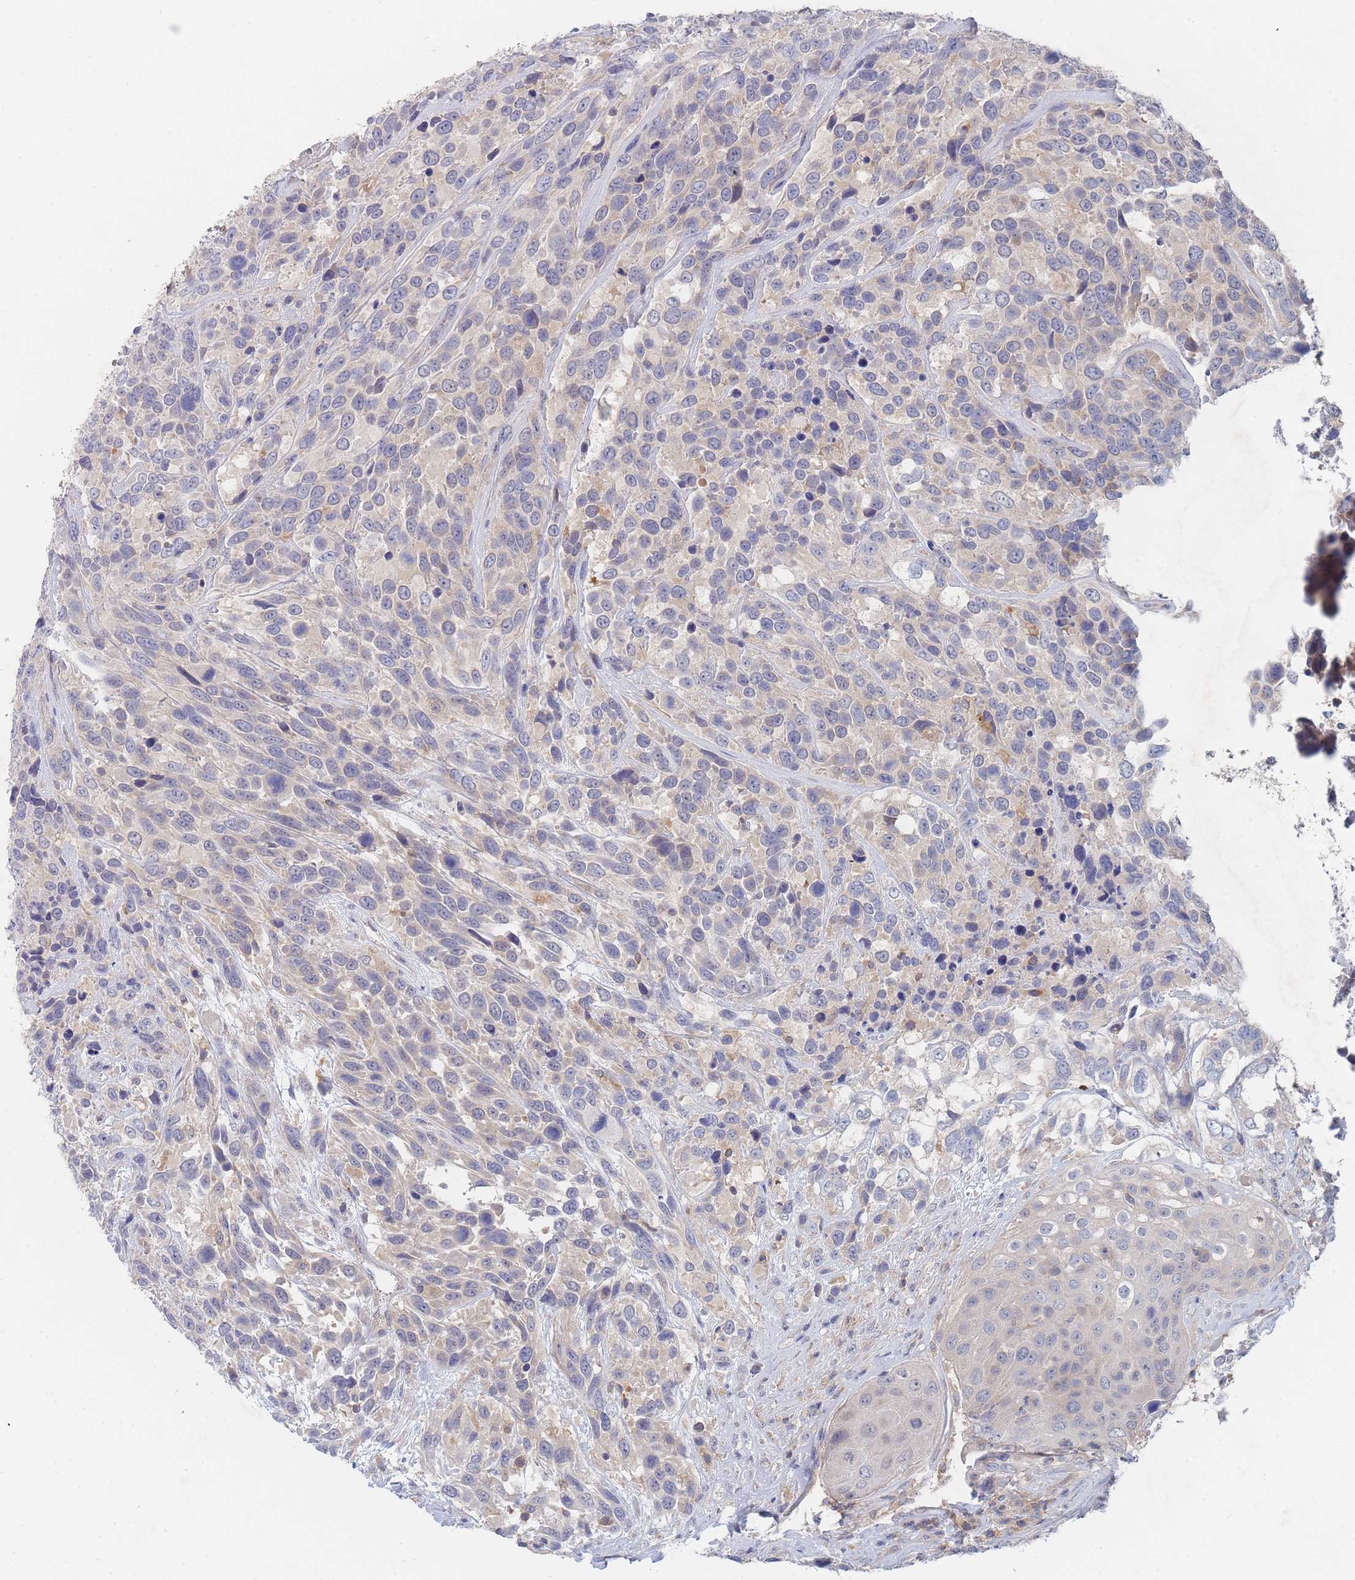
{"staining": {"intensity": "weak", "quantity": "<25%", "location": "cytoplasmic/membranous"}, "tissue": "urothelial cancer", "cell_type": "Tumor cells", "image_type": "cancer", "snomed": [{"axis": "morphology", "description": "Urothelial carcinoma, High grade"}, {"axis": "topography", "description": "Urinary bladder"}], "caption": "Human urothelial cancer stained for a protein using immunohistochemistry exhibits no positivity in tumor cells.", "gene": "PPP6C", "patient": {"sex": "female", "age": 70}}